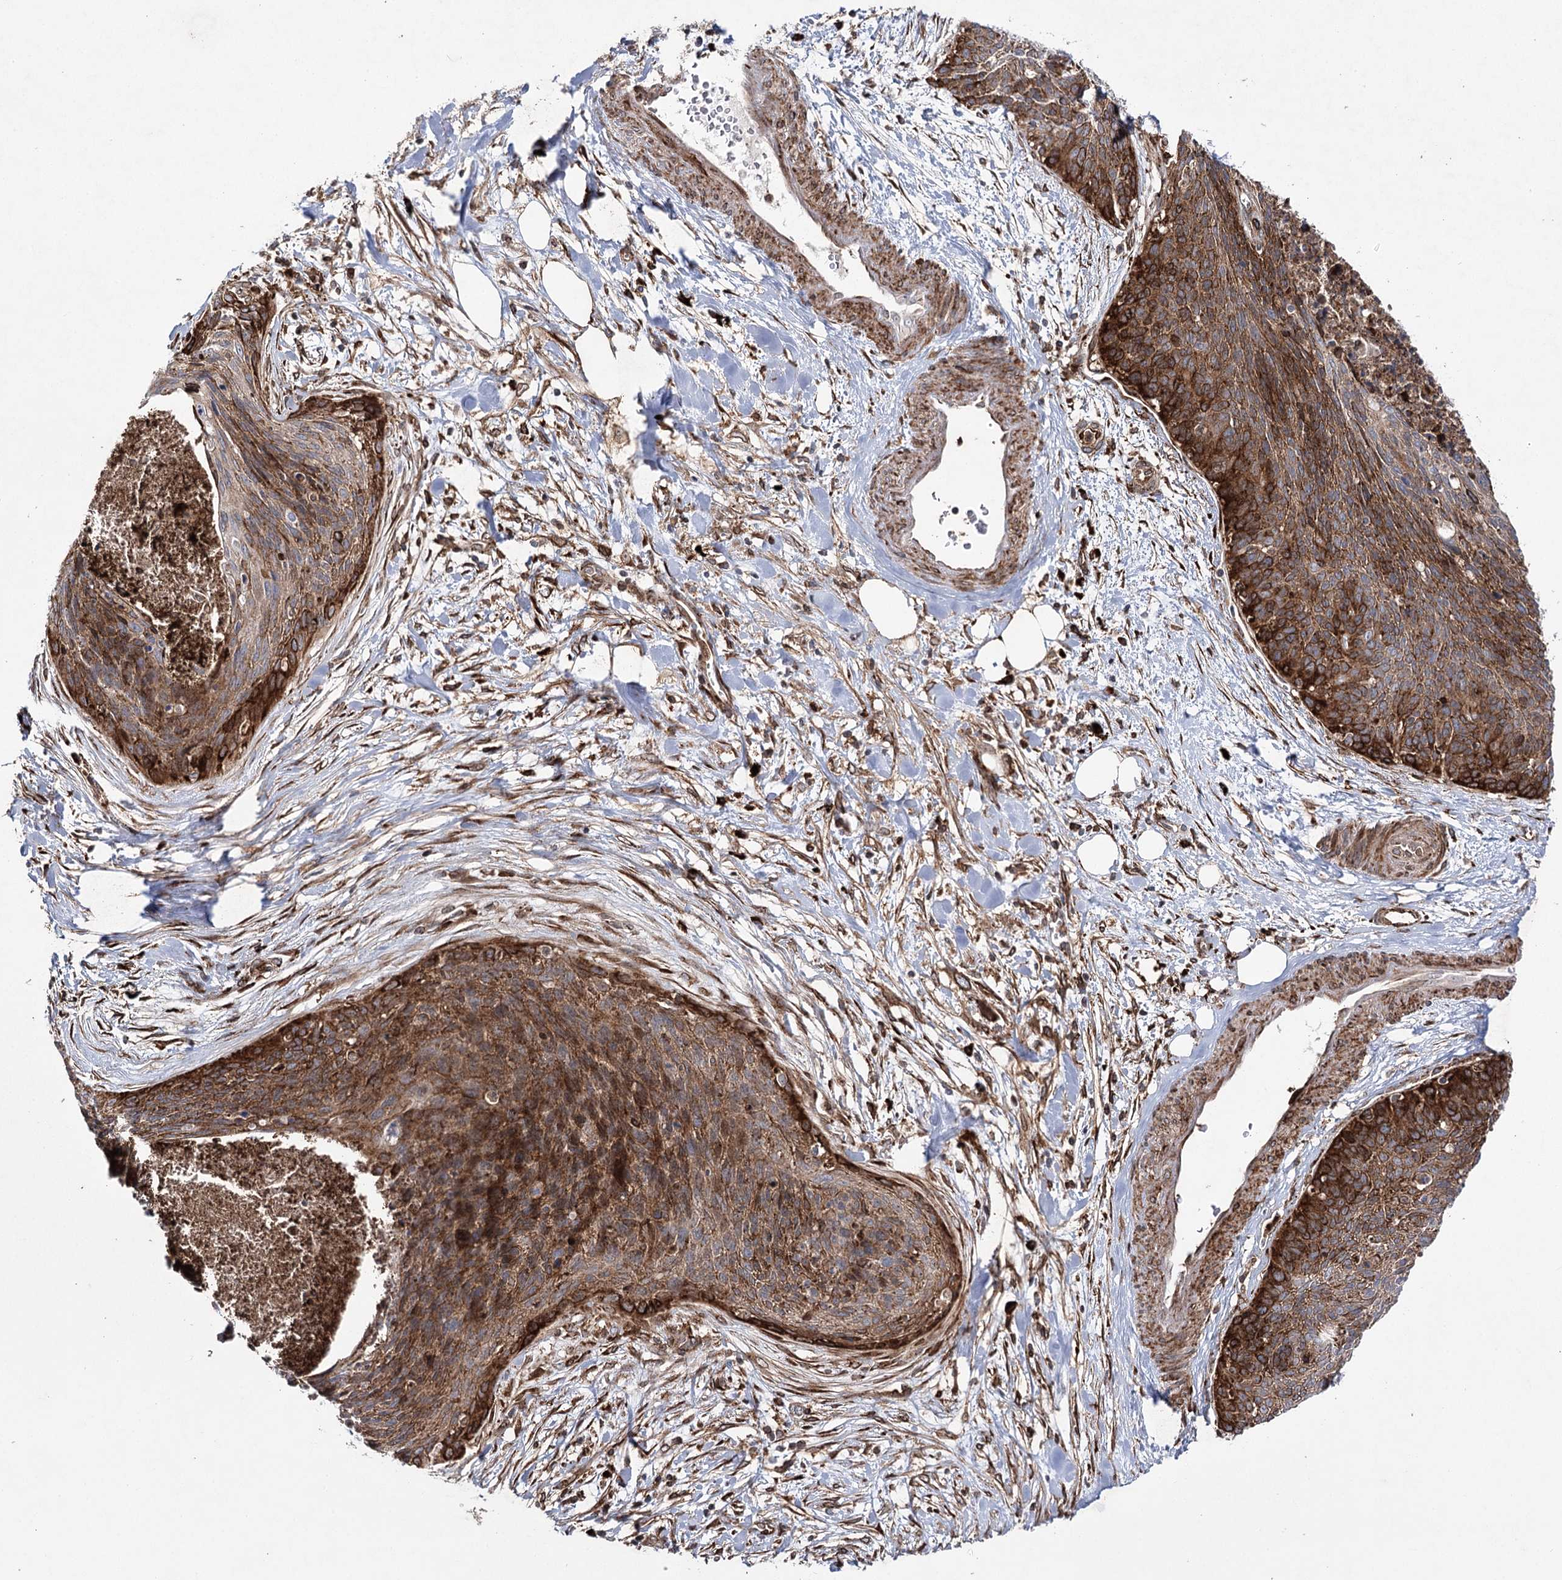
{"staining": {"intensity": "strong", "quantity": "25%-75%", "location": "cytoplasmic/membranous,nuclear"}, "tissue": "cervical cancer", "cell_type": "Tumor cells", "image_type": "cancer", "snomed": [{"axis": "morphology", "description": "Squamous cell carcinoma, NOS"}, {"axis": "topography", "description": "Cervix"}], "caption": "Cervical cancer tissue shows strong cytoplasmic/membranous and nuclear expression in about 25%-75% of tumor cells", "gene": "DCUN1D4", "patient": {"sex": "female", "age": 55}}